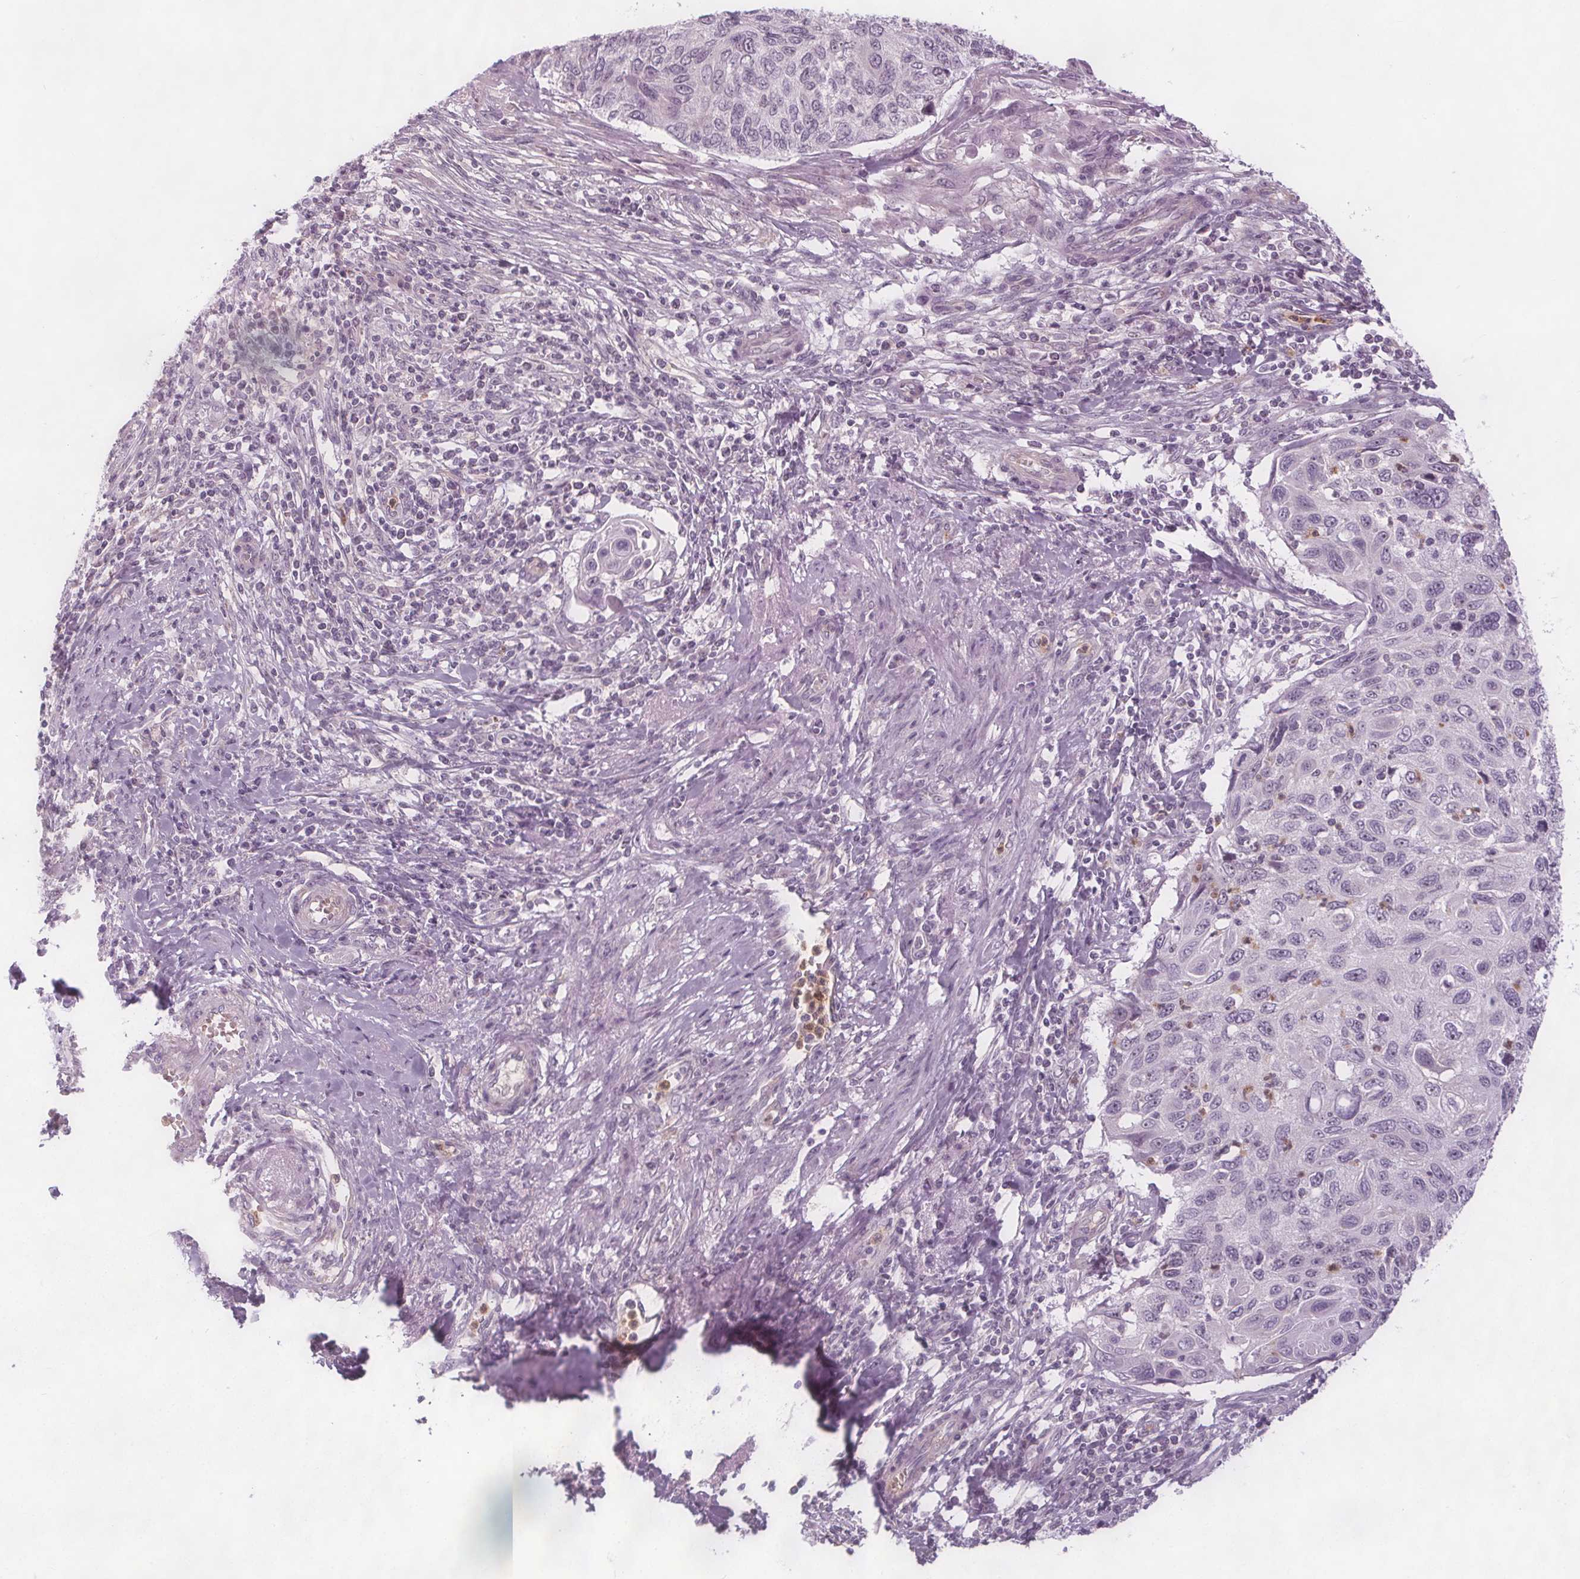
{"staining": {"intensity": "negative", "quantity": "none", "location": "none"}, "tissue": "cervical cancer", "cell_type": "Tumor cells", "image_type": "cancer", "snomed": [{"axis": "morphology", "description": "Squamous cell carcinoma, NOS"}, {"axis": "topography", "description": "Cervix"}], "caption": "Immunohistochemistry (IHC) of cervical cancer (squamous cell carcinoma) displays no staining in tumor cells.", "gene": "NOLC1", "patient": {"sex": "female", "age": 70}}